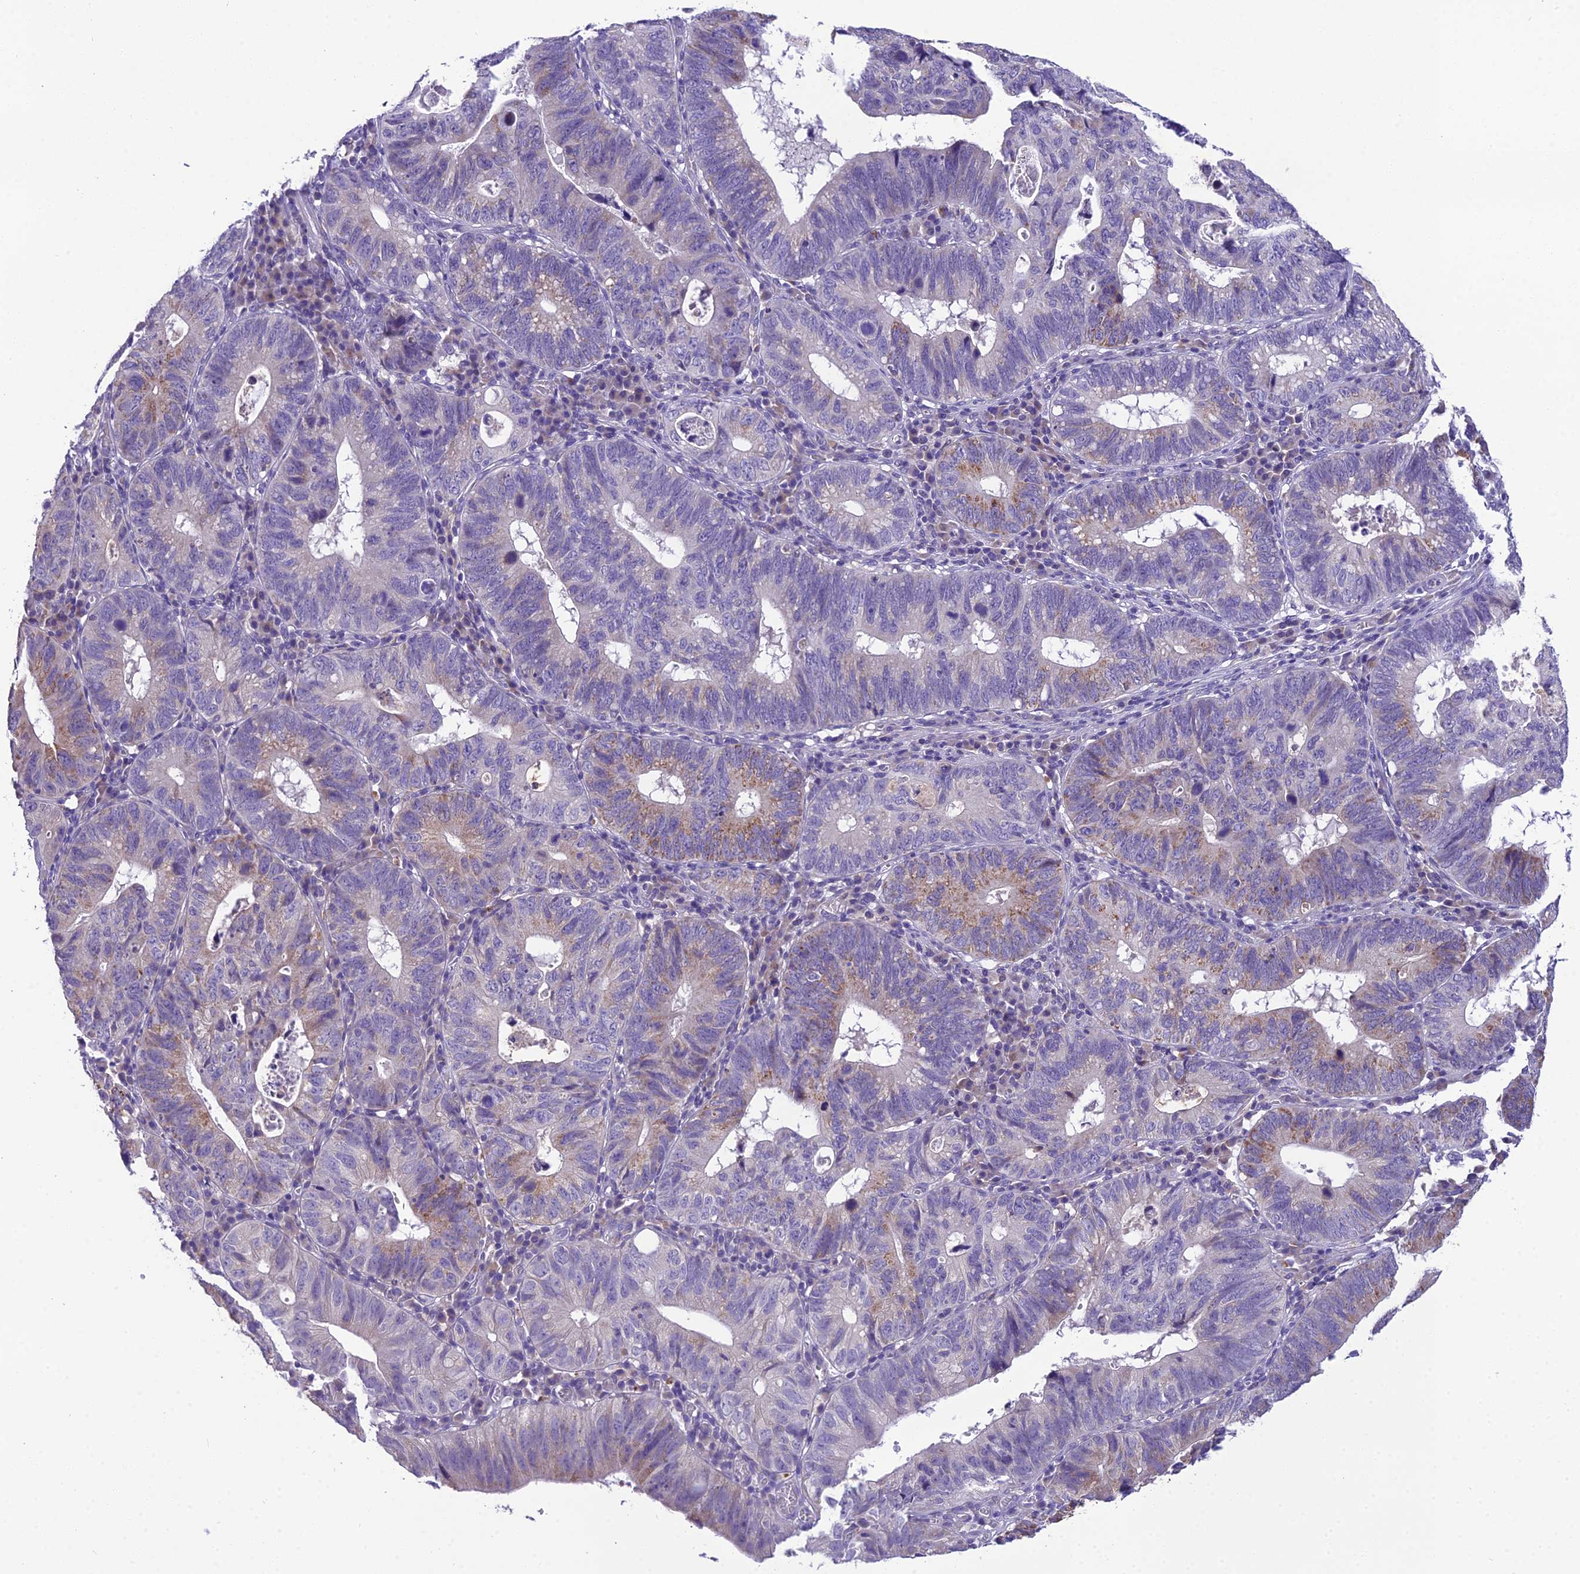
{"staining": {"intensity": "moderate", "quantity": "<25%", "location": "cytoplasmic/membranous"}, "tissue": "stomach cancer", "cell_type": "Tumor cells", "image_type": "cancer", "snomed": [{"axis": "morphology", "description": "Adenocarcinoma, NOS"}, {"axis": "topography", "description": "Stomach"}], "caption": "There is low levels of moderate cytoplasmic/membranous staining in tumor cells of stomach cancer, as demonstrated by immunohistochemical staining (brown color).", "gene": "MIIP", "patient": {"sex": "male", "age": 59}}